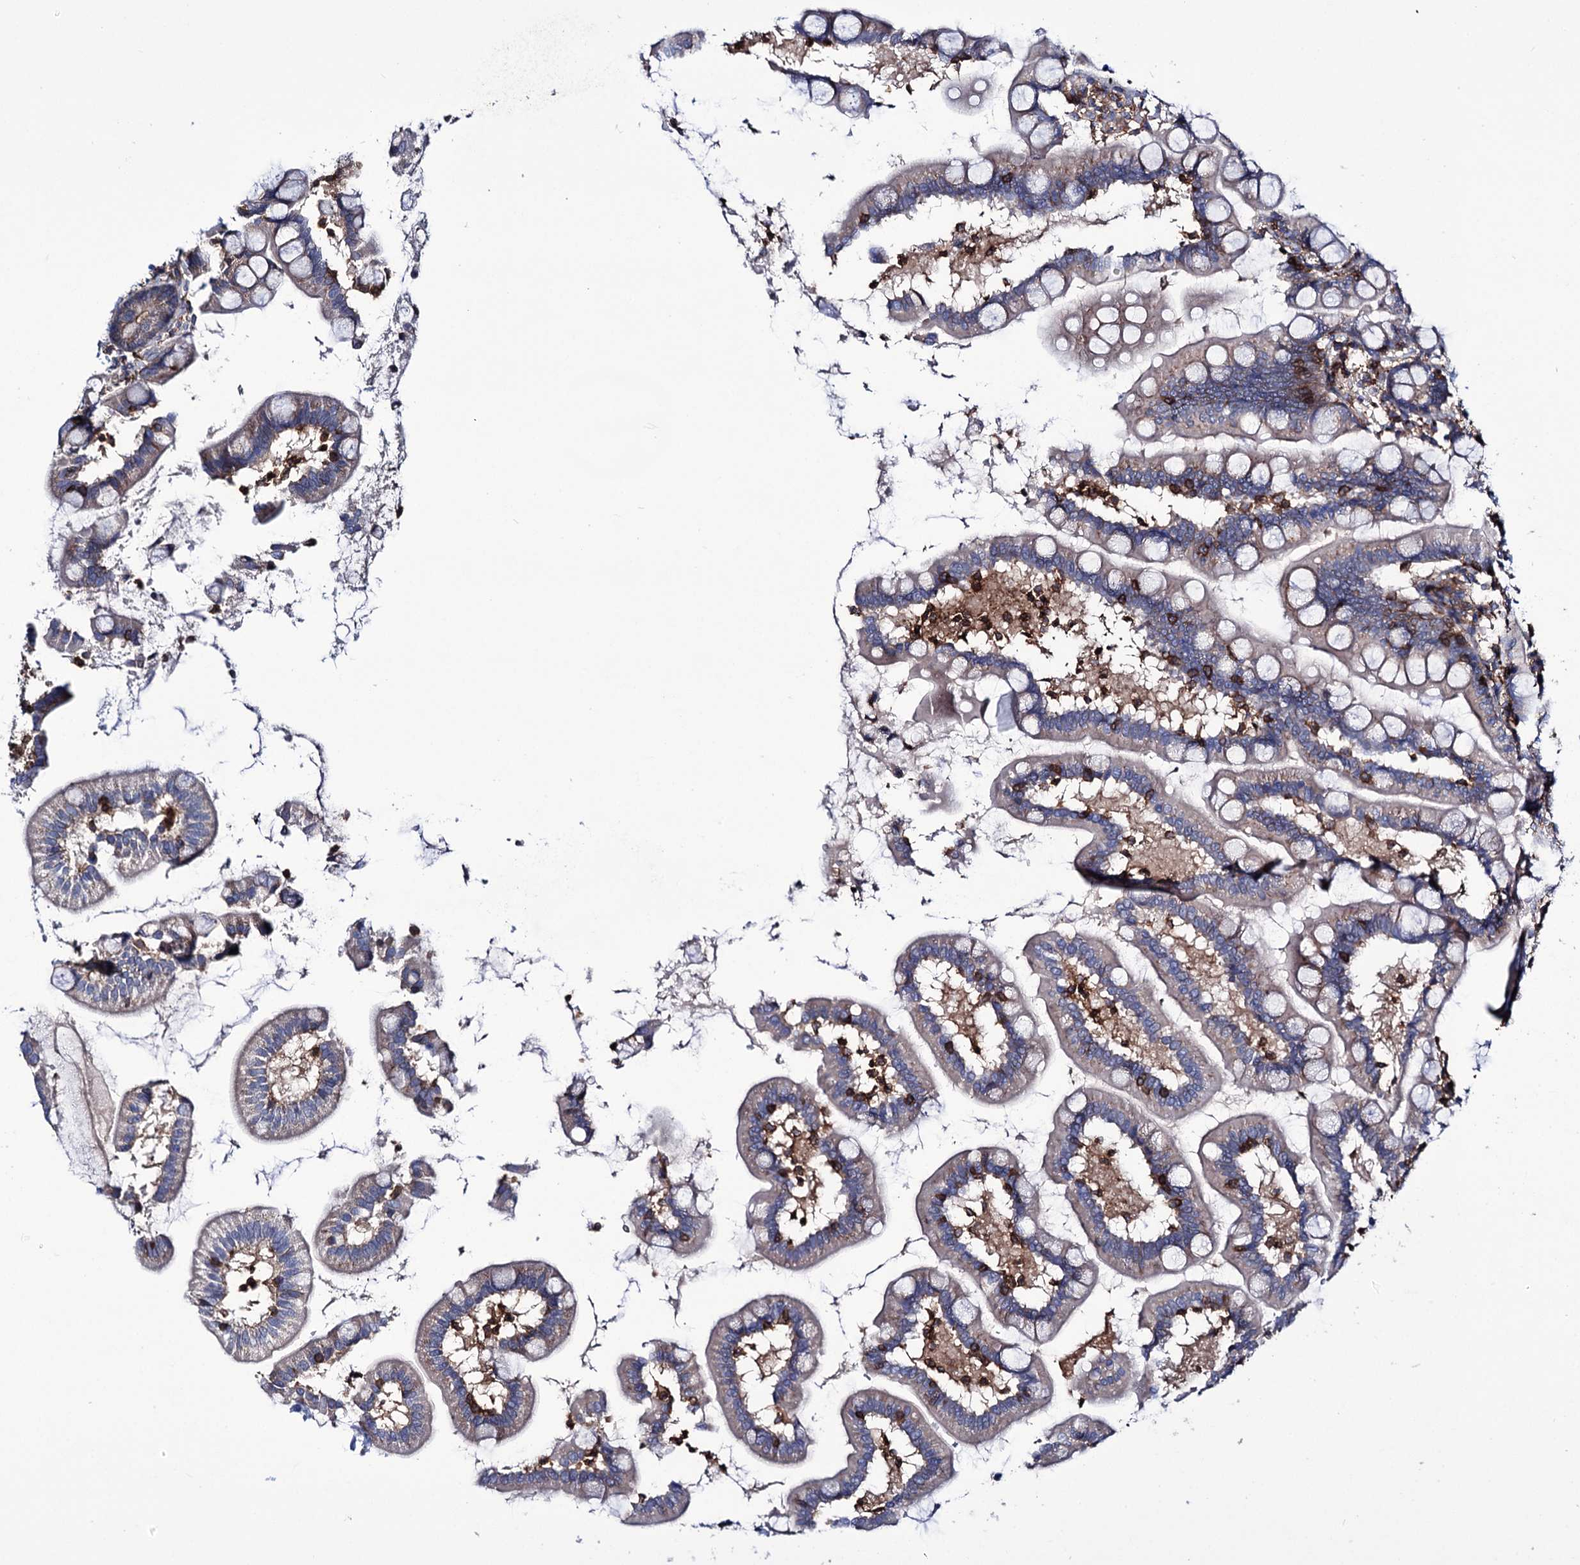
{"staining": {"intensity": "weak", "quantity": "<25%", "location": "cytoplasmic/membranous"}, "tissue": "small intestine", "cell_type": "Glandular cells", "image_type": "normal", "snomed": [{"axis": "morphology", "description": "Normal tissue, NOS"}, {"axis": "topography", "description": "Small intestine"}], "caption": "Histopathology image shows no protein positivity in glandular cells of normal small intestine.", "gene": "DEF6", "patient": {"sex": "female", "age": 64}}